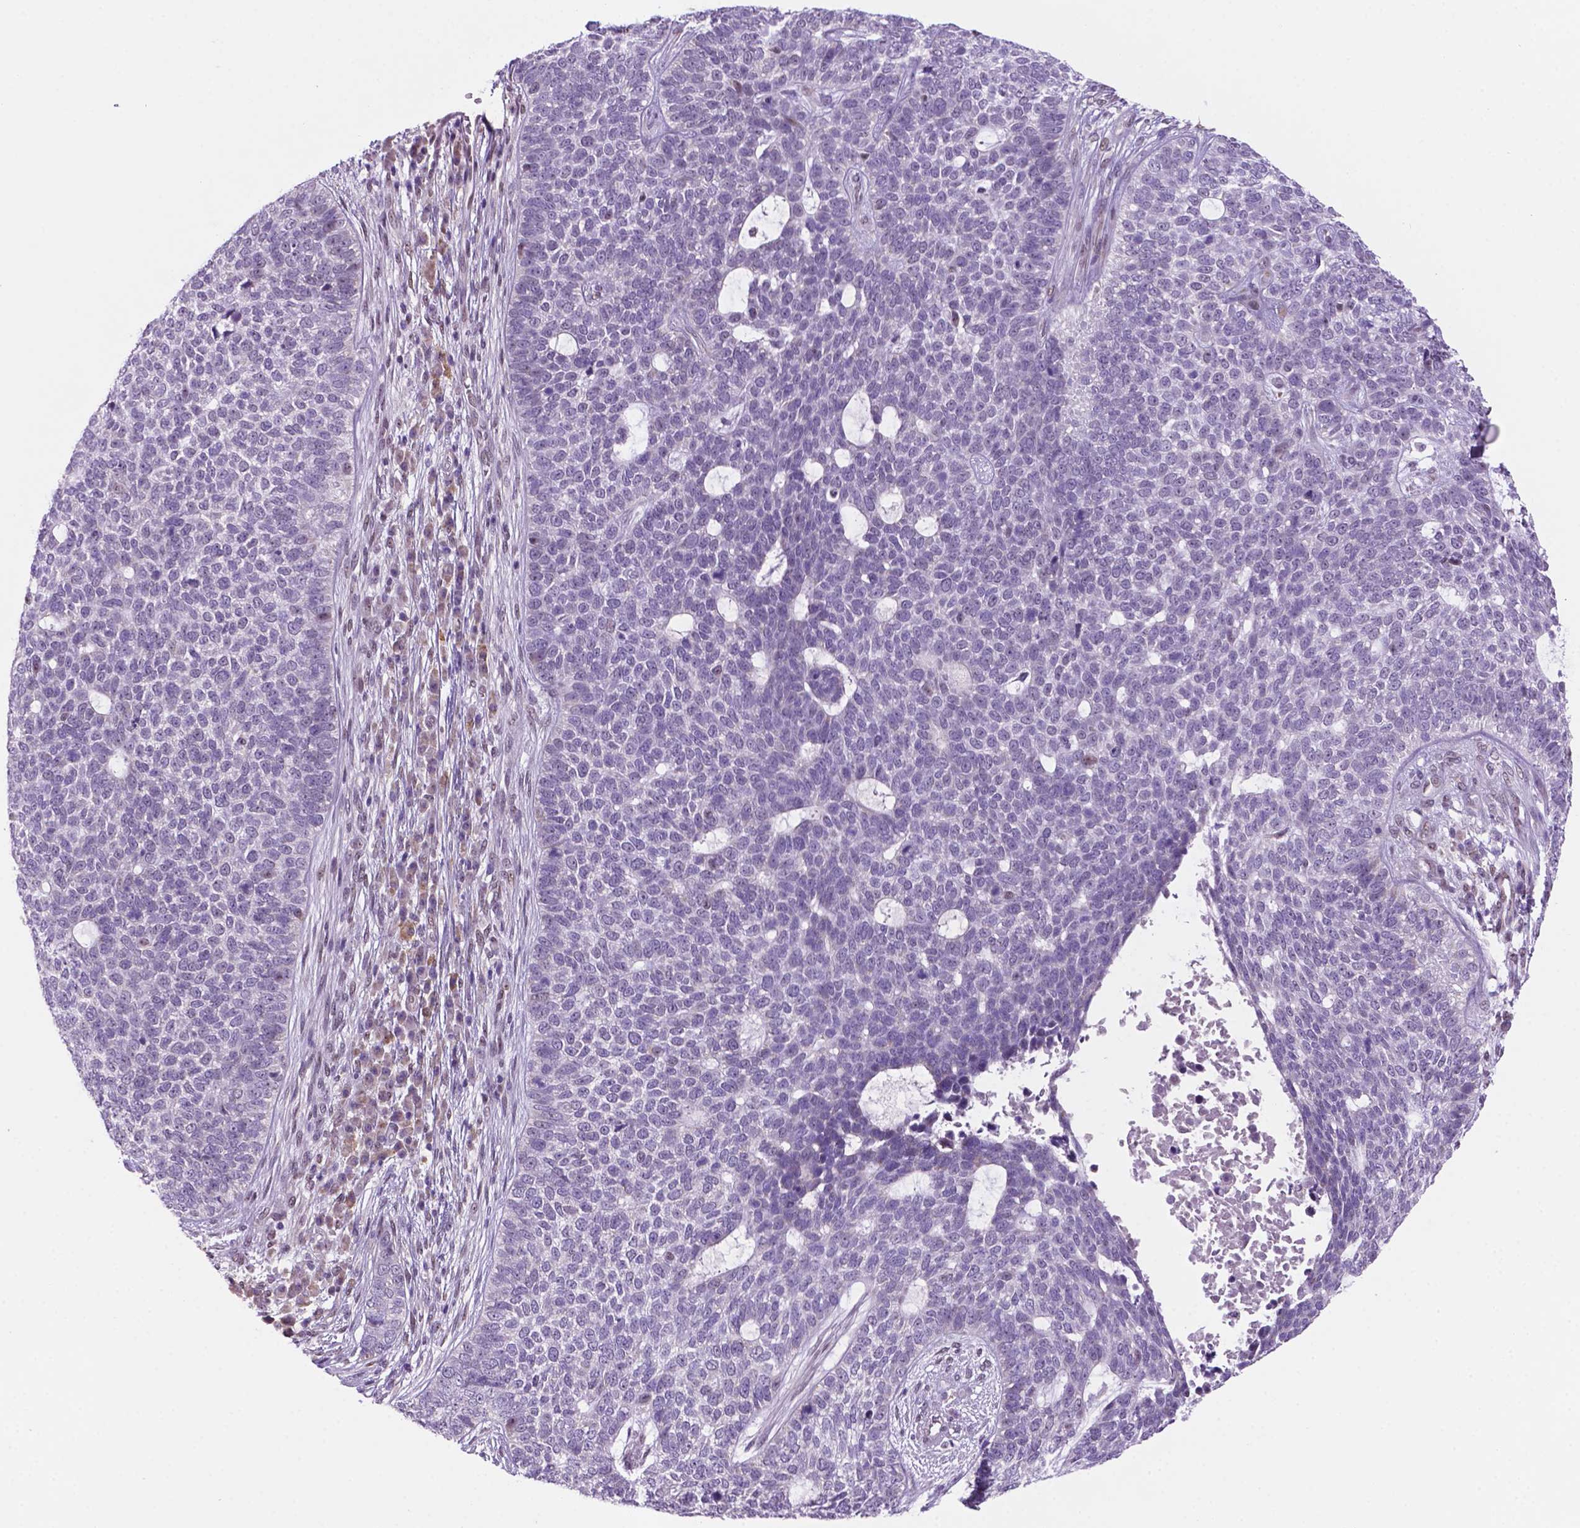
{"staining": {"intensity": "negative", "quantity": "none", "location": "none"}, "tissue": "skin cancer", "cell_type": "Tumor cells", "image_type": "cancer", "snomed": [{"axis": "morphology", "description": "Basal cell carcinoma"}, {"axis": "topography", "description": "Skin"}], "caption": "Immunohistochemistry photomicrograph of neoplastic tissue: skin basal cell carcinoma stained with DAB exhibits no significant protein staining in tumor cells. The staining was performed using DAB to visualize the protein expression in brown, while the nuclei were stained in blue with hematoxylin (Magnification: 20x).", "gene": "C18orf21", "patient": {"sex": "female", "age": 69}}